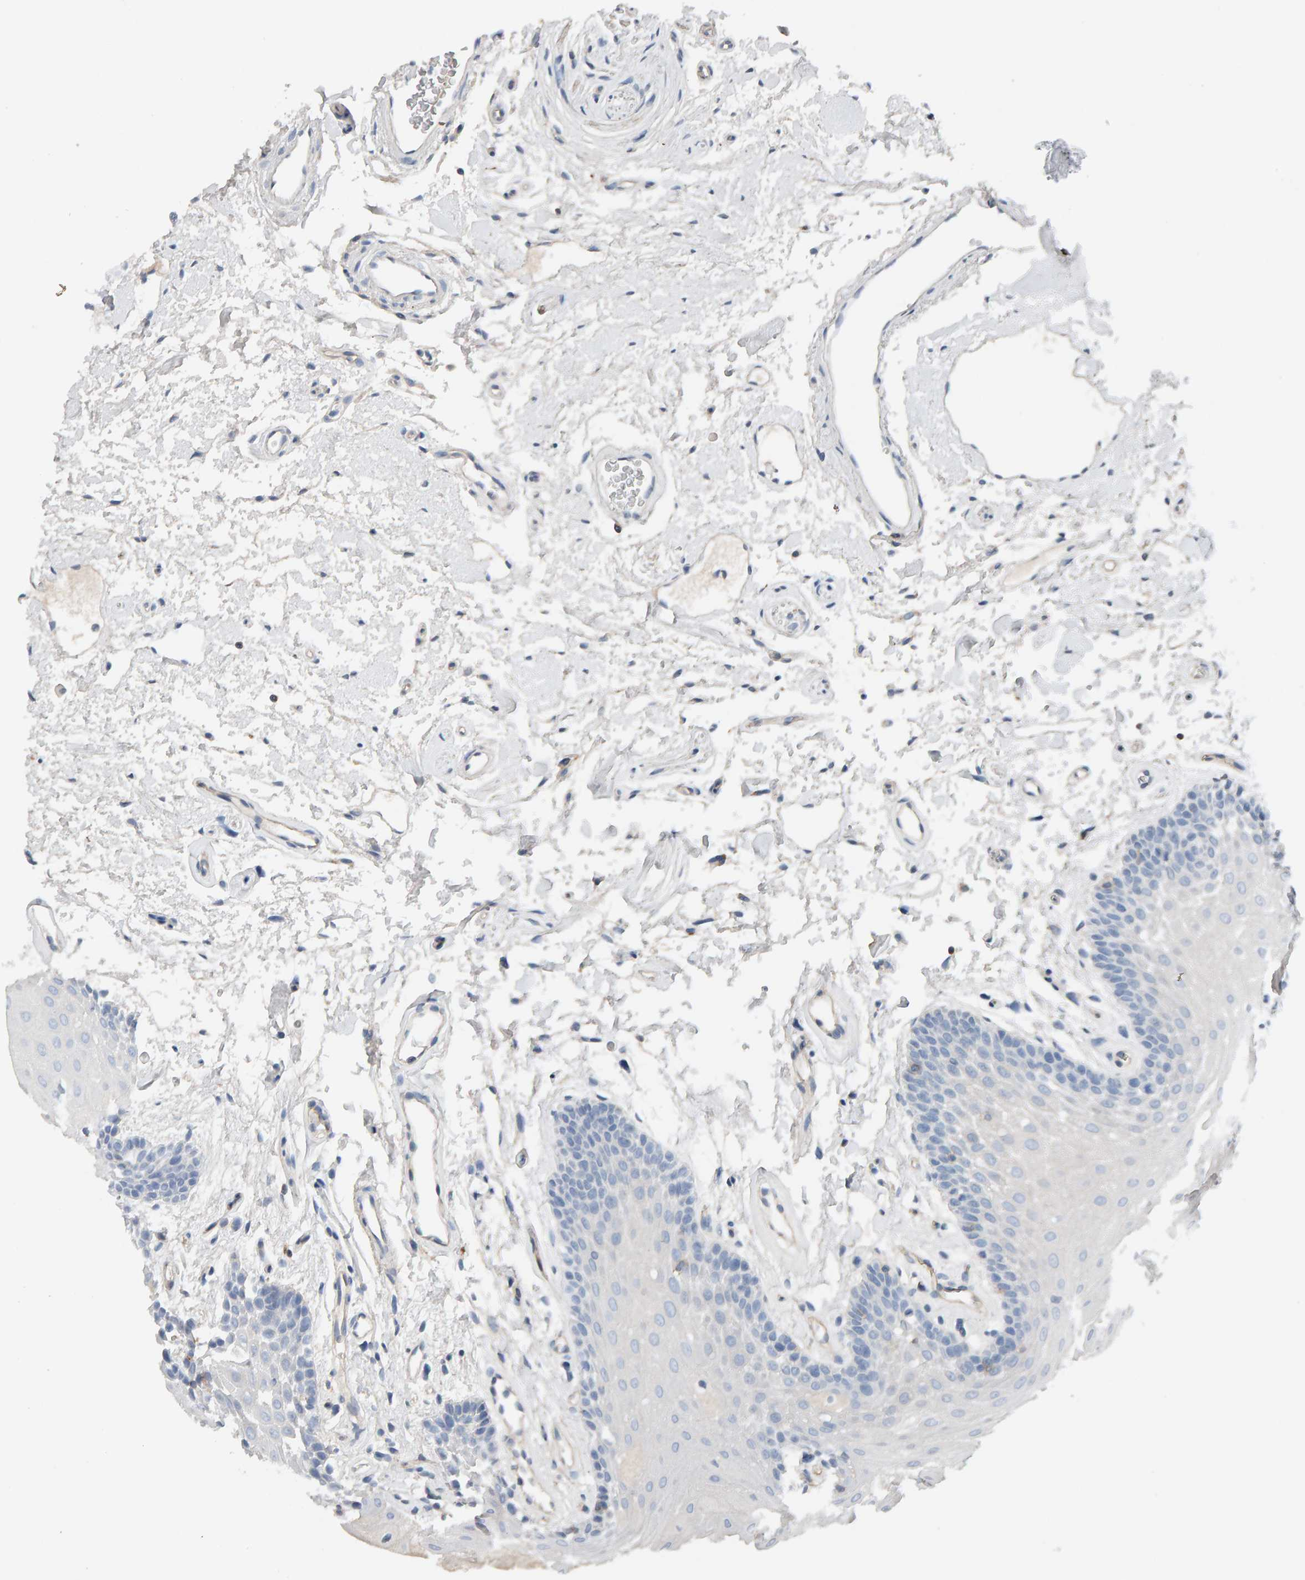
{"staining": {"intensity": "negative", "quantity": "none", "location": "none"}, "tissue": "oral mucosa", "cell_type": "Squamous epithelial cells", "image_type": "normal", "snomed": [{"axis": "morphology", "description": "Normal tissue, NOS"}, {"axis": "topography", "description": "Oral tissue"}], "caption": "Immunohistochemistry of unremarkable human oral mucosa shows no staining in squamous epithelial cells.", "gene": "FYN", "patient": {"sex": "male", "age": 62}}